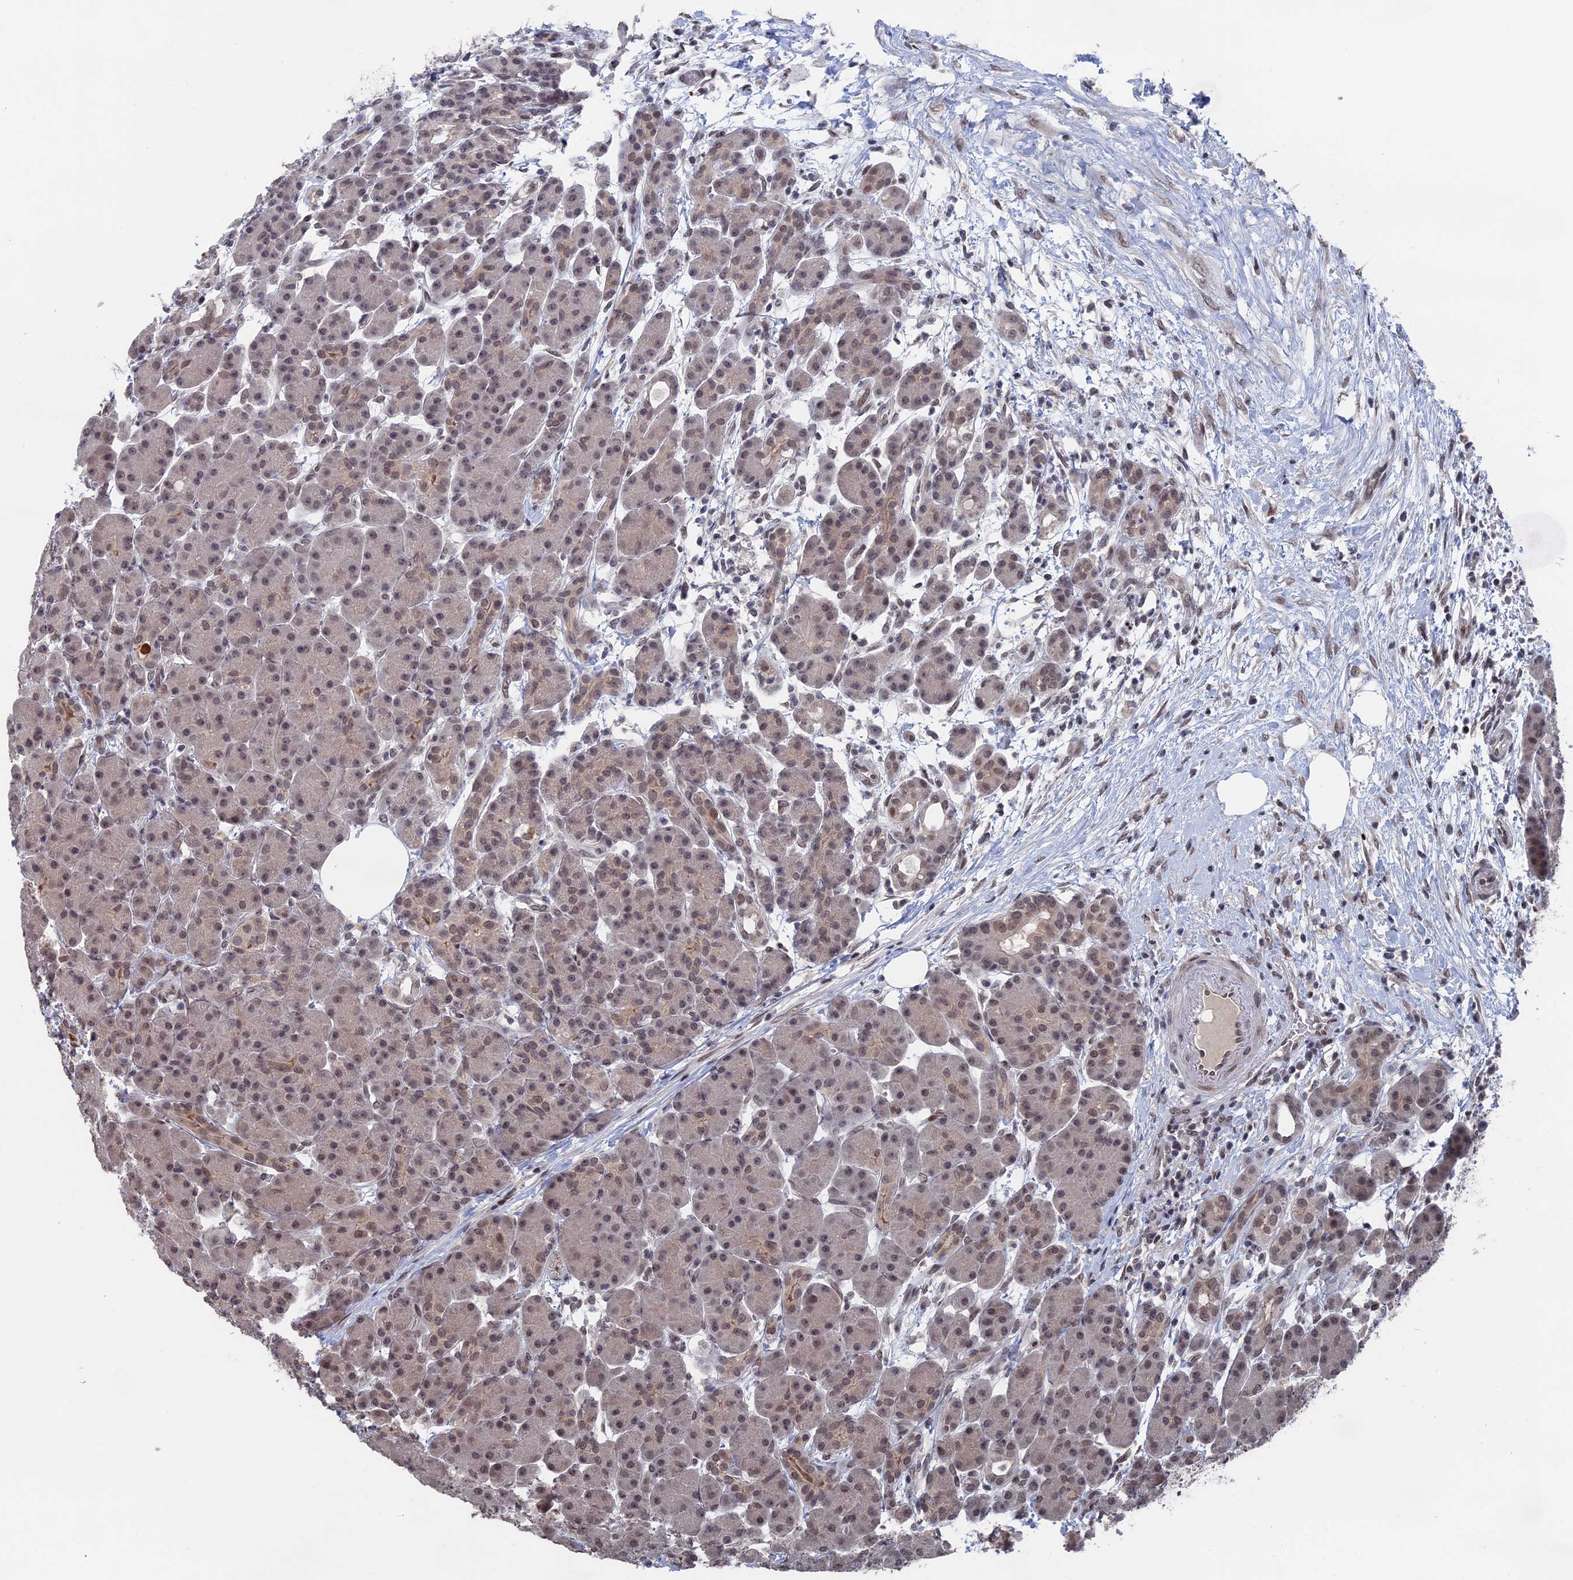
{"staining": {"intensity": "weak", "quantity": "25%-75%", "location": "cytoplasmic/membranous,nuclear"}, "tissue": "pancreas", "cell_type": "Exocrine glandular cells", "image_type": "normal", "snomed": [{"axis": "morphology", "description": "Normal tissue, NOS"}, {"axis": "topography", "description": "Pancreas"}], "caption": "An image of human pancreas stained for a protein reveals weak cytoplasmic/membranous,nuclear brown staining in exocrine glandular cells. (IHC, brightfield microscopy, high magnification).", "gene": "NR2C2AP", "patient": {"sex": "male", "age": 63}}